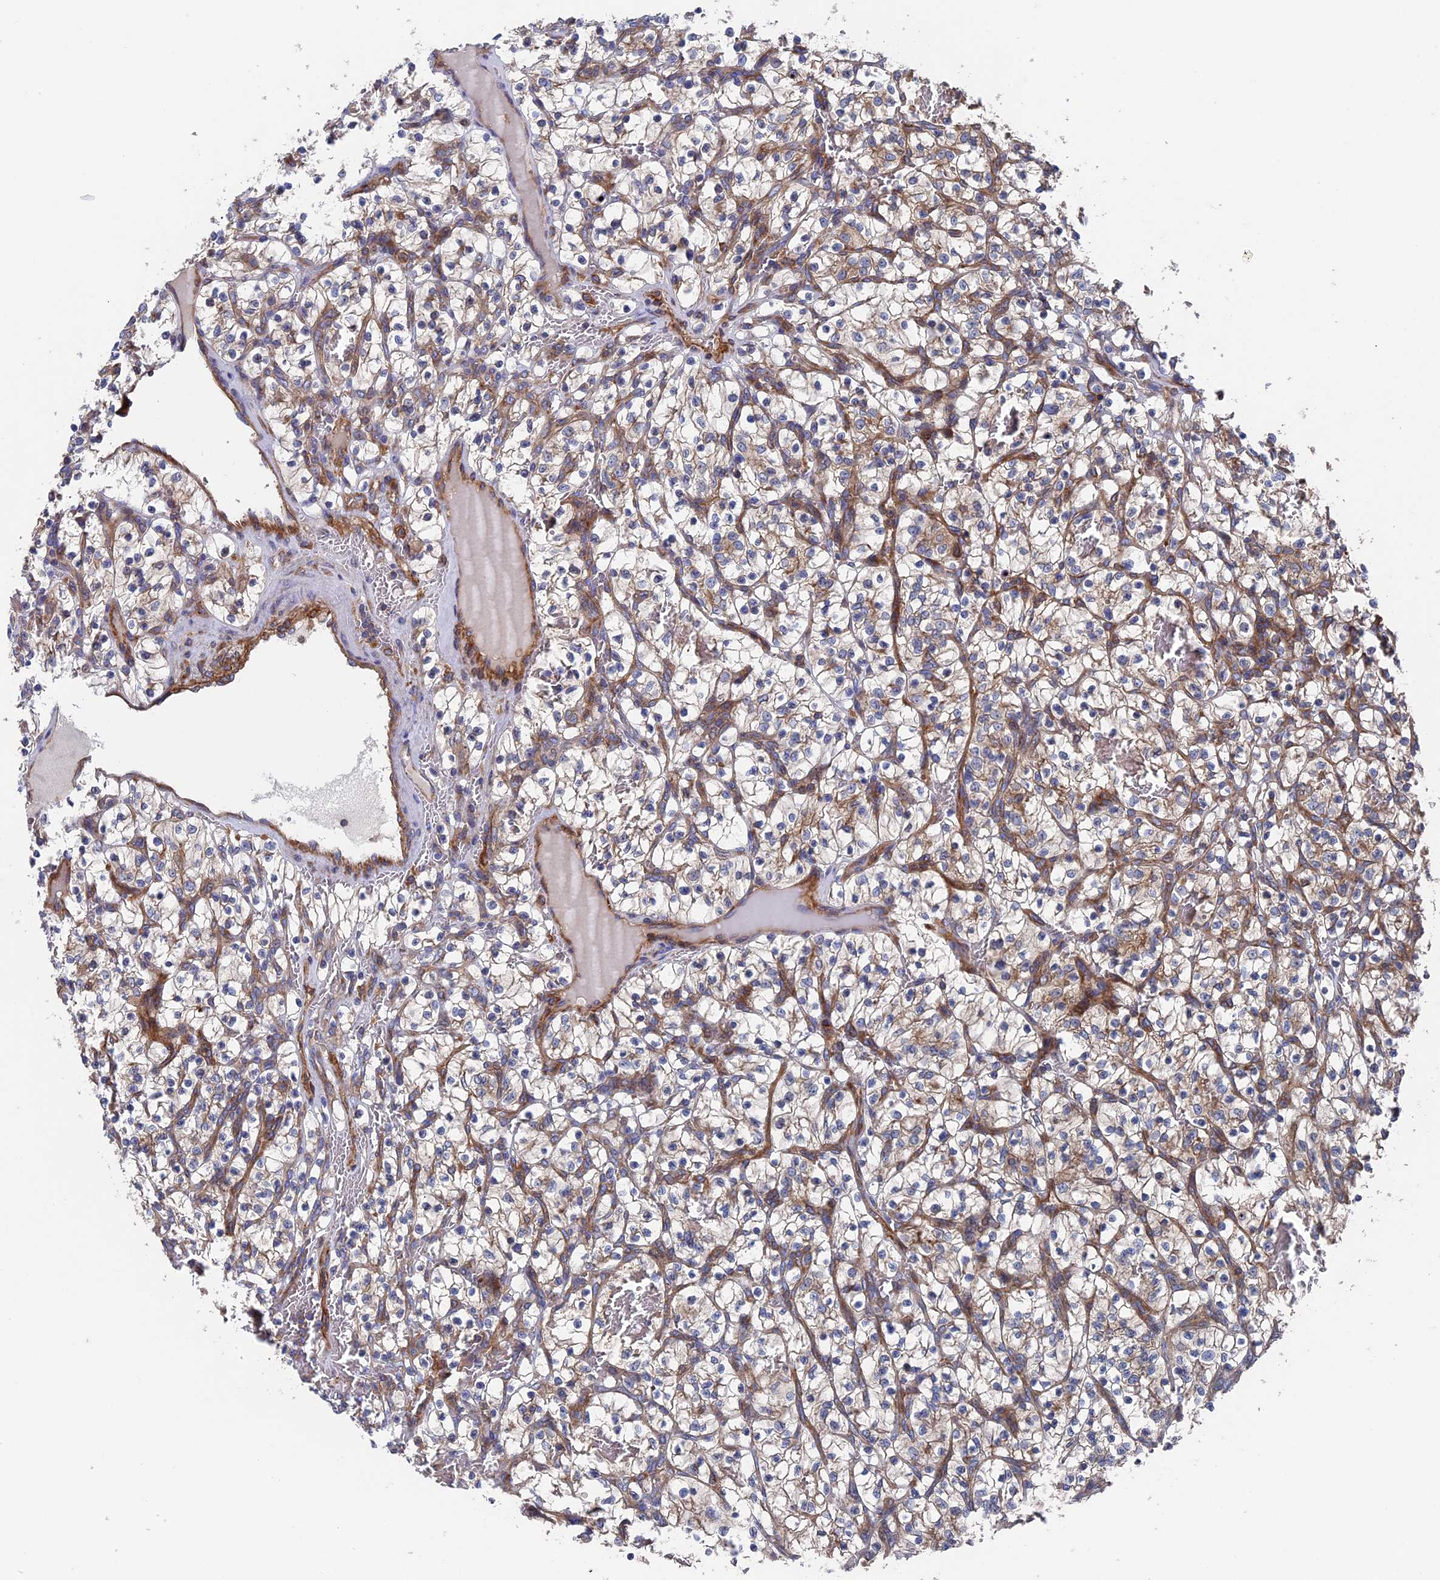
{"staining": {"intensity": "weak", "quantity": ">75%", "location": "cytoplasmic/membranous"}, "tissue": "renal cancer", "cell_type": "Tumor cells", "image_type": "cancer", "snomed": [{"axis": "morphology", "description": "Adenocarcinoma, NOS"}, {"axis": "topography", "description": "Kidney"}], "caption": "Immunohistochemistry (IHC) of renal adenocarcinoma shows low levels of weak cytoplasmic/membranous expression in approximately >75% of tumor cells.", "gene": "DNAJC3", "patient": {"sex": "female", "age": 57}}